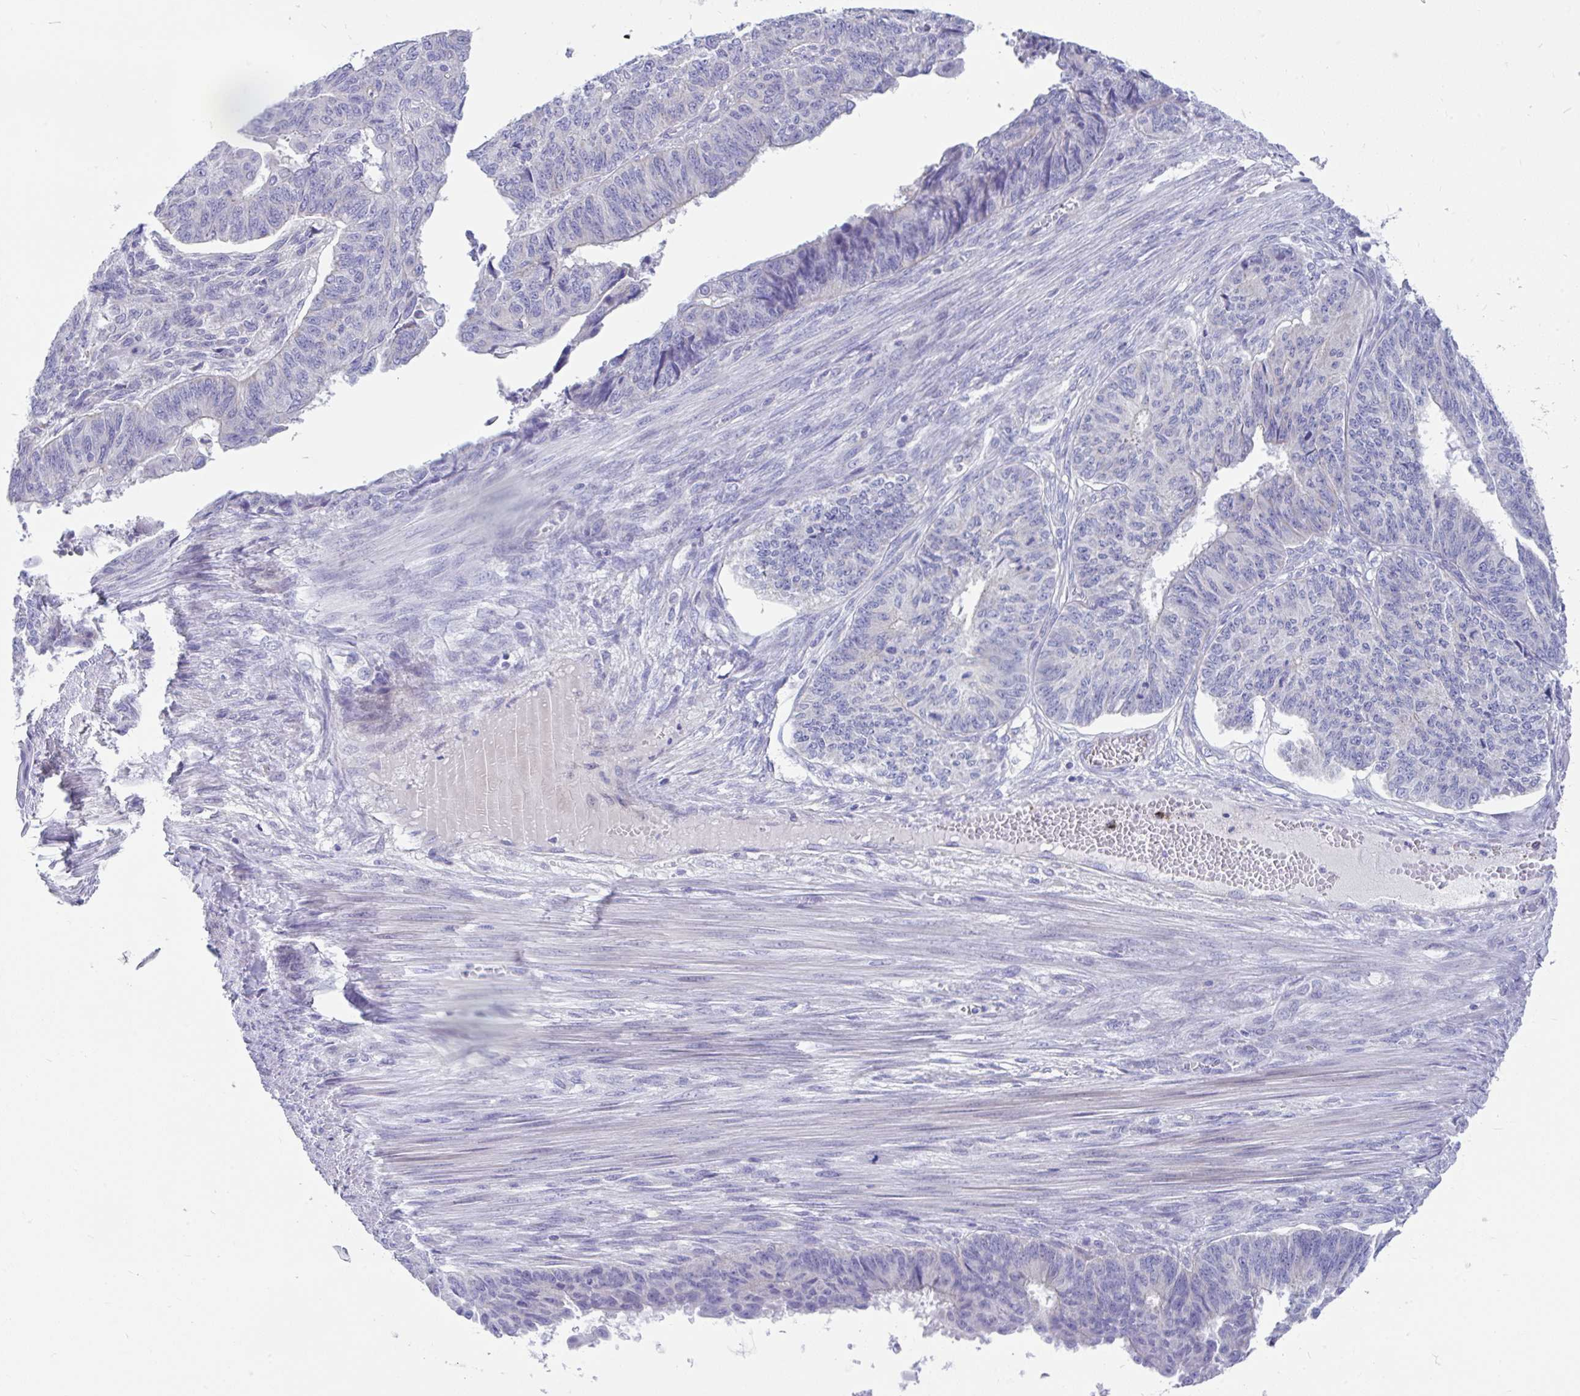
{"staining": {"intensity": "negative", "quantity": "none", "location": "none"}, "tissue": "endometrial cancer", "cell_type": "Tumor cells", "image_type": "cancer", "snomed": [{"axis": "morphology", "description": "Adenocarcinoma, NOS"}, {"axis": "topography", "description": "Endometrium"}], "caption": "Human adenocarcinoma (endometrial) stained for a protein using immunohistochemistry (IHC) exhibits no positivity in tumor cells.", "gene": "CCSAP", "patient": {"sex": "female", "age": 32}}